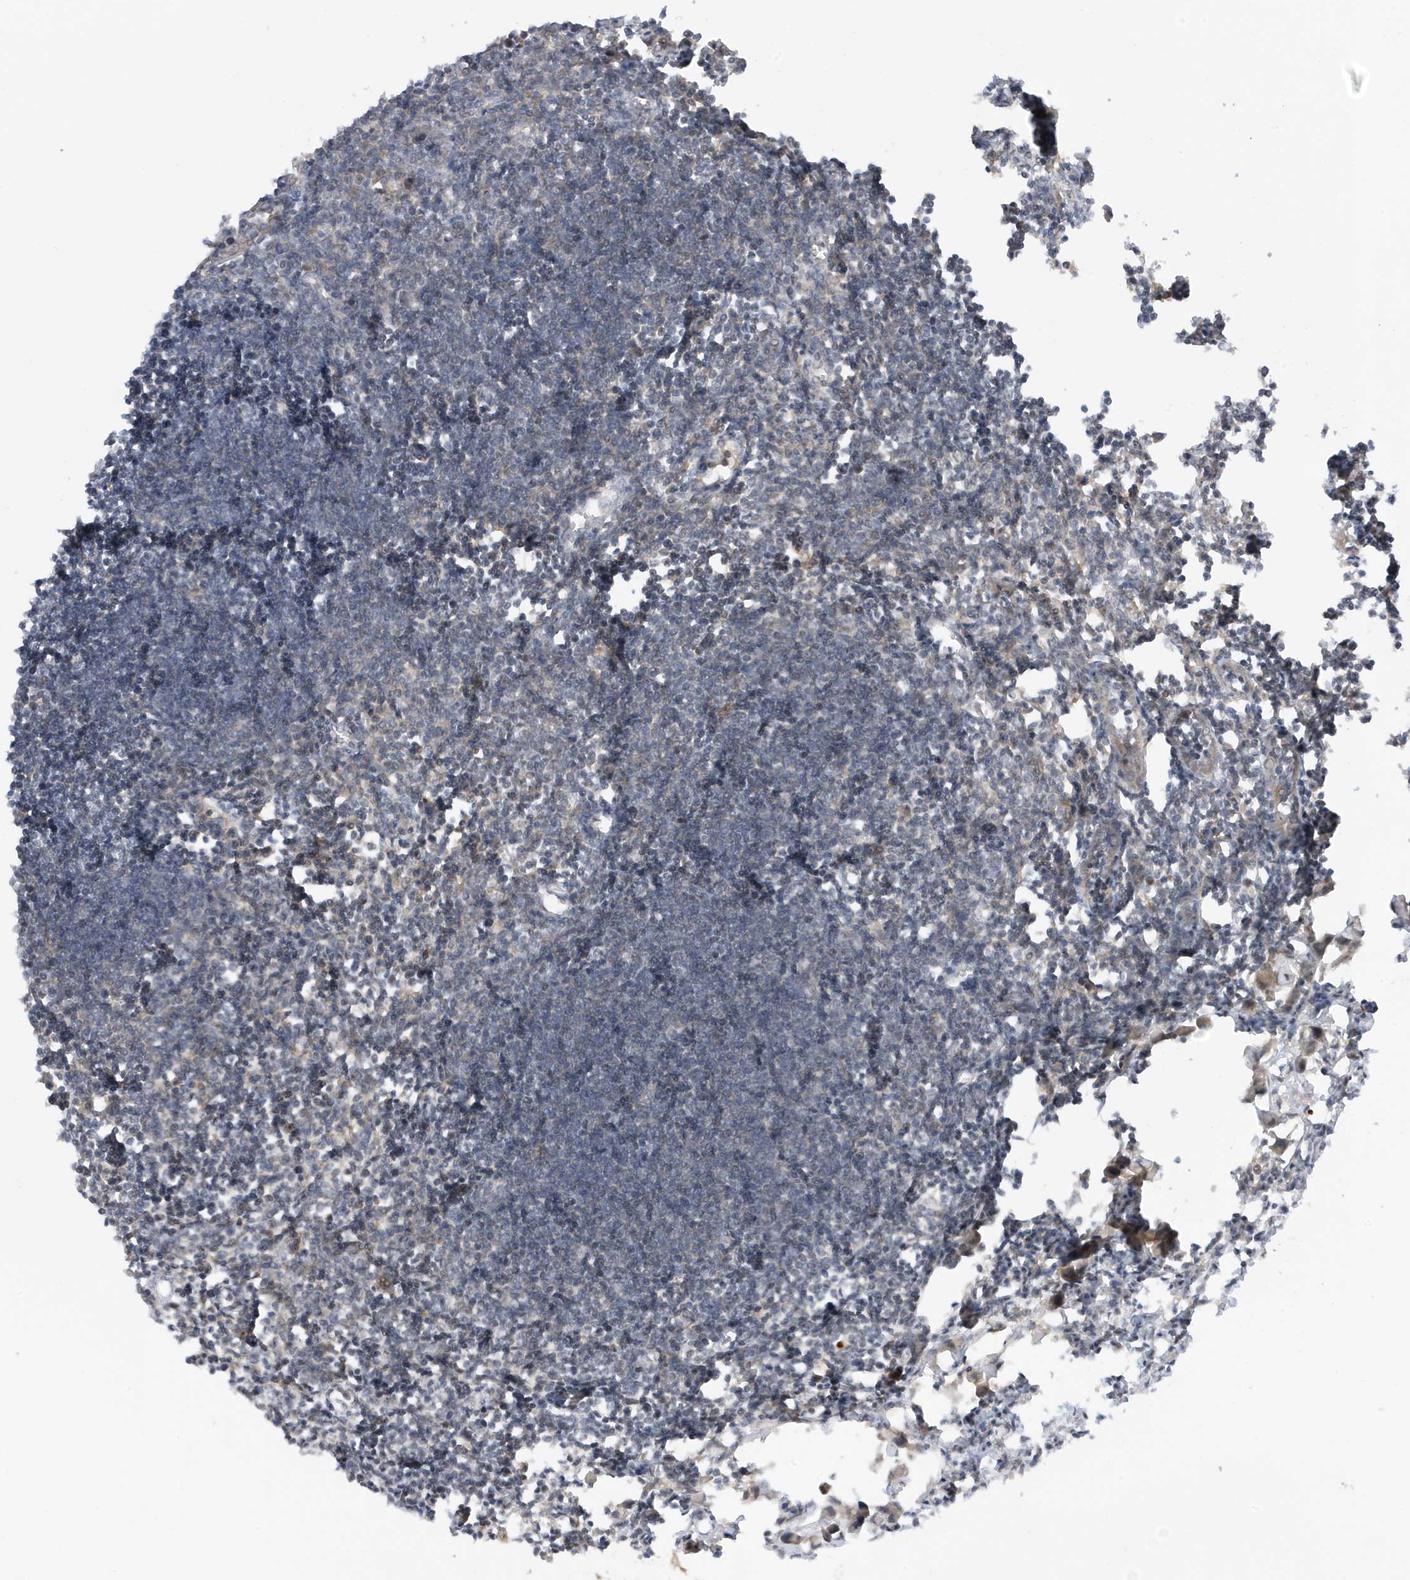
{"staining": {"intensity": "weak", "quantity": "25%-75%", "location": "nuclear"}, "tissue": "lymph node", "cell_type": "Non-germinal center cells", "image_type": "normal", "snomed": [{"axis": "morphology", "description": "Normal tissue, NOS"}, {"axis": "morphology", "description": "Malignant melanoma, Metastatic site"}, {"axis": "topography", "description": "Lymph node"}], "caption": "A low amount of weak nuclear staining is seen in about 25%-75% of non-germinal center cells in unremarkable lymph node. (IHC, brightfield microscopy, high magnification).", "gene": "TAB3", "patient": {"sex": "male", "age": 41}}